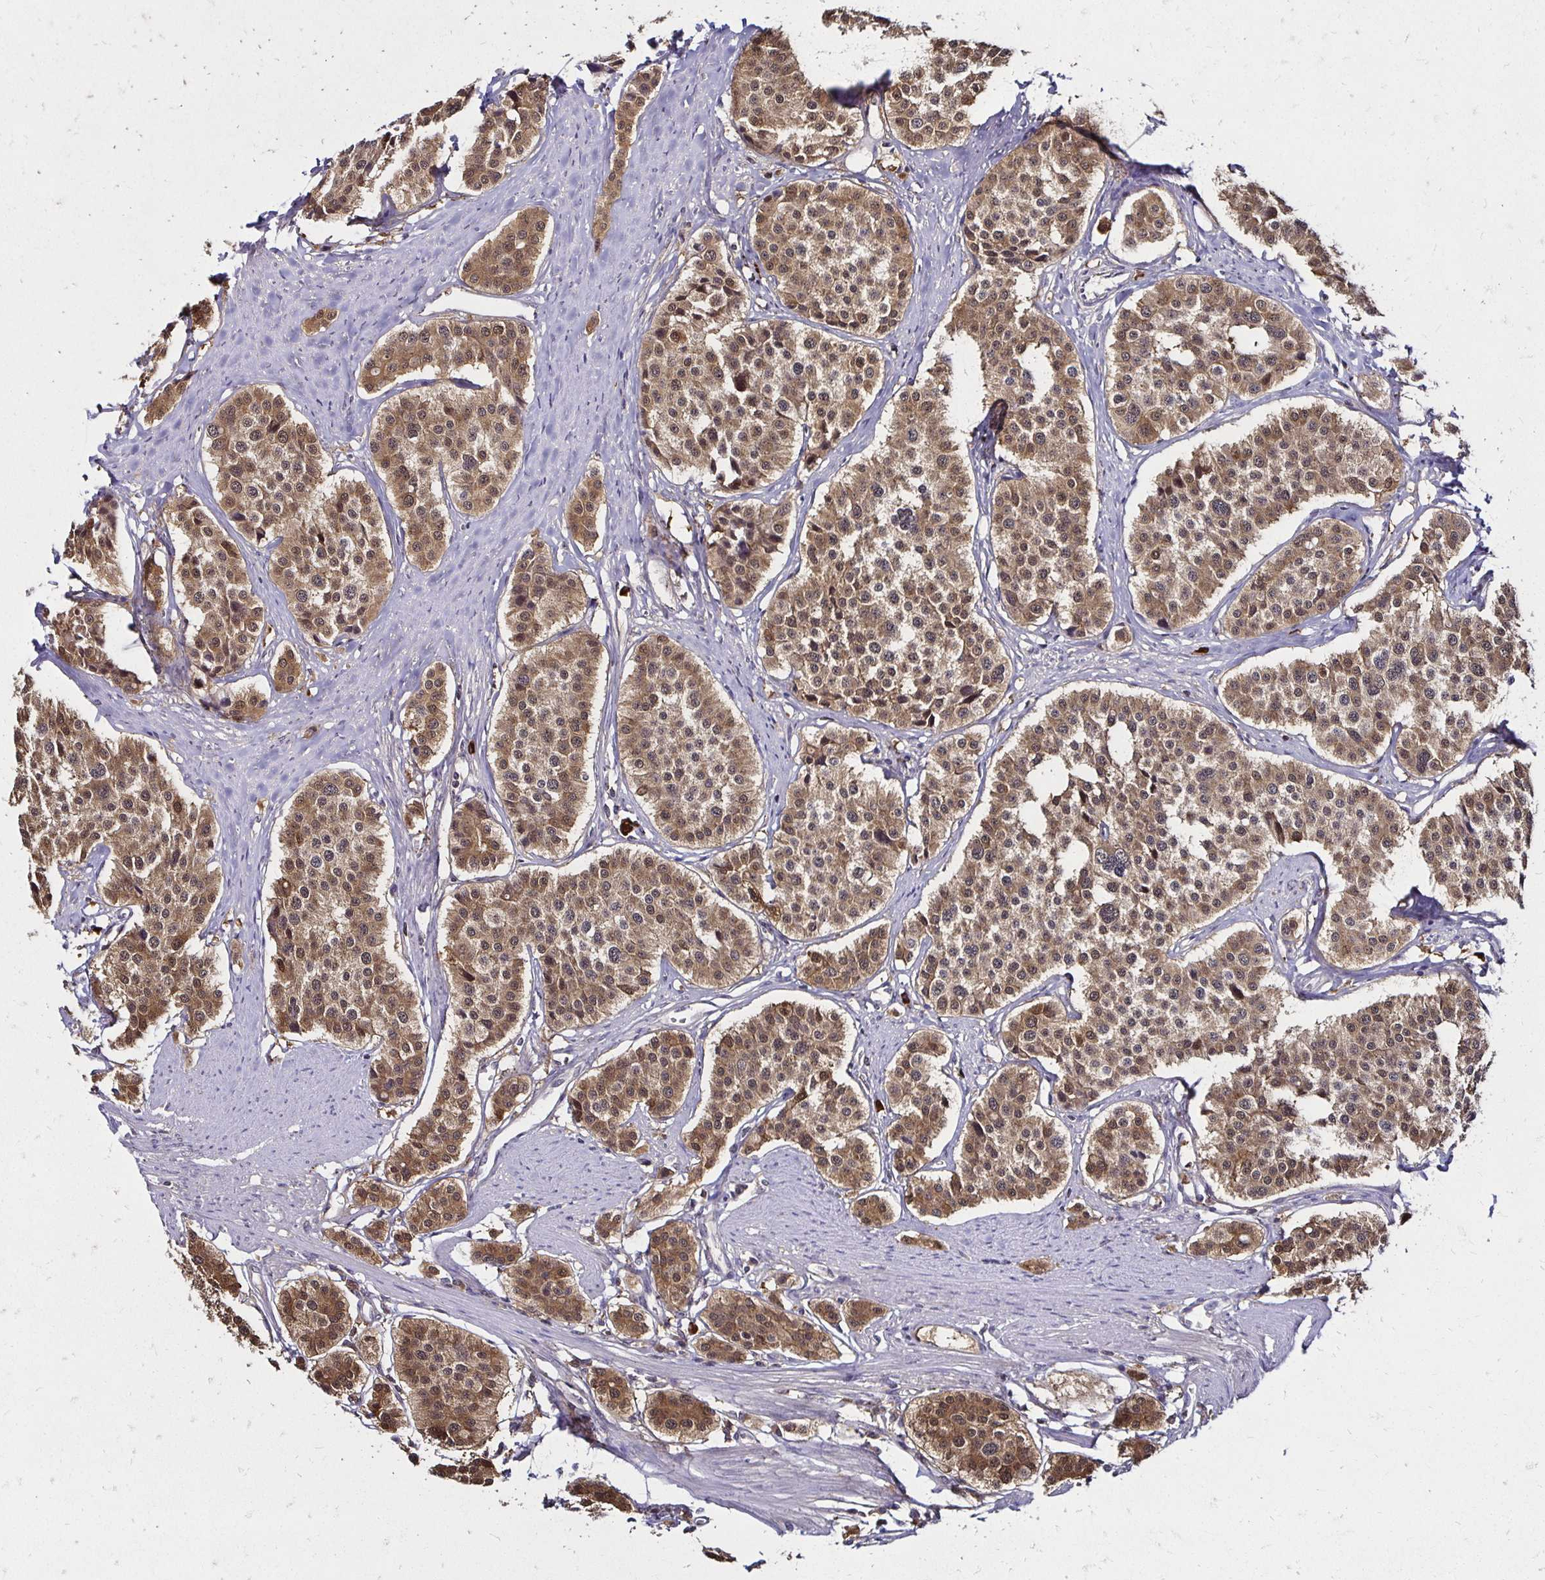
{"staining": {"intensity": "moderate", "quantity": ">75%", "location": "cytoplasmic/membranous"}, "tissue": "carcinoid", "cell_type": "Tumor cells", "image_type": "cancer", "snomed": [{"axis": "morphology", "description": "Carcinoid, malignant, NOS"}, {"axis": "topography", "description": "Small intestine"}], "caption": "Carcinoid stained with immunohistochemistry (IHC) demonstrates moderate cytoplasmic/membranous expression in approximately >75% of tumor cells.", "gene": "TXN", "patient": {"sex": "male", "age": 60}}